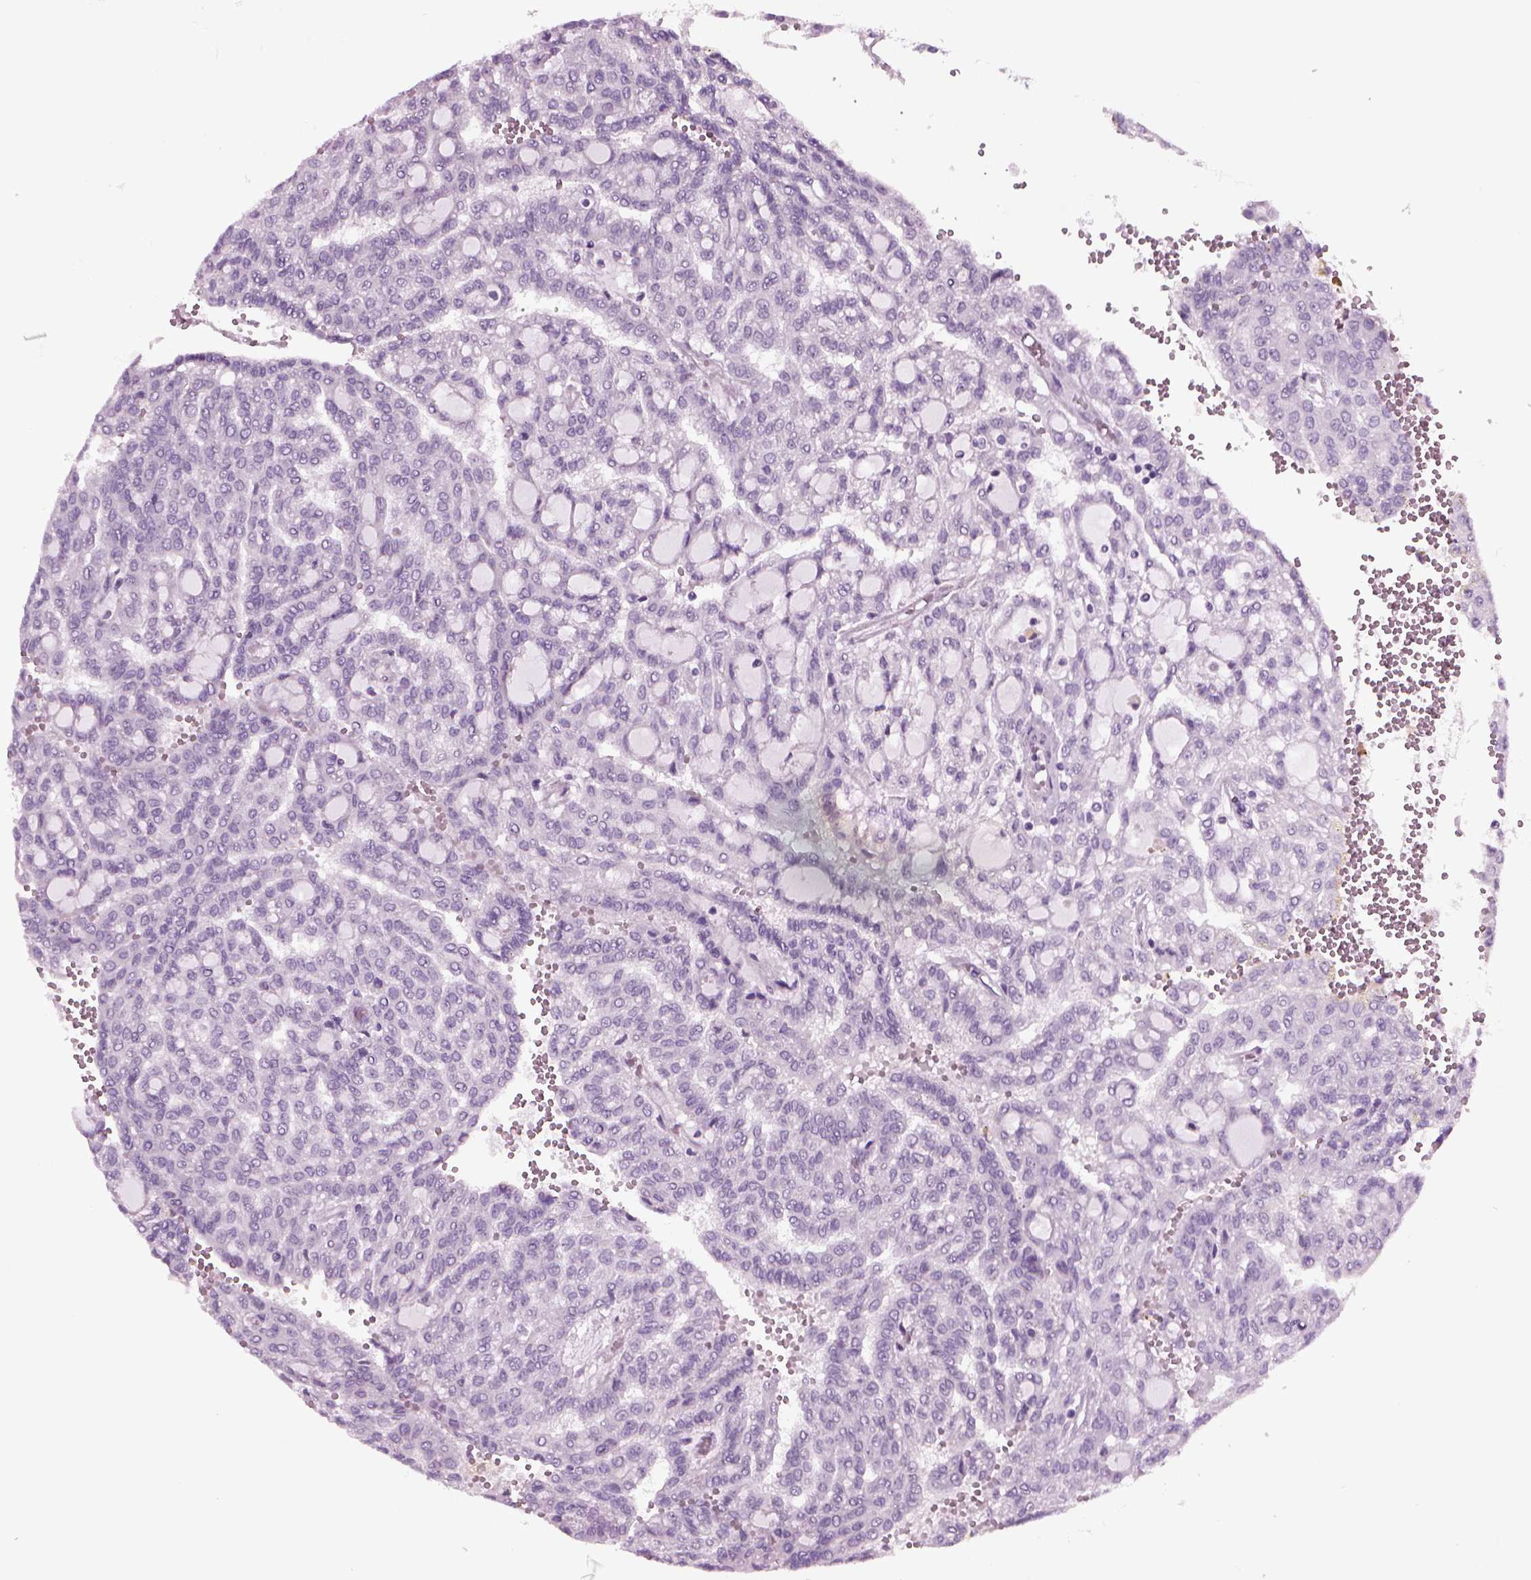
{"staining": {"intensity": "negative", "quantity": "none", "location": "none"}, "tissue": "renal cancer", "cell_type": "Tumor cells", "image_type": "cancer", "snomed": [{"axis": "morphology", "description": "Adenocarcinoma, NOS"}, {"axis": "topography", "description": "Kidney"}], "caption": "Renal adenocarcinoma was stained to show a protein in brown. There is no significant staining in tumor cells. Brightfield microscopy of IHC stained with DAB (3,3'-diaminobenzidine) (brown) and hematoxylin (blue), captured at high magnification.", "gene": "FAM24A", "patient": {"sex": "male", "age": 63}}